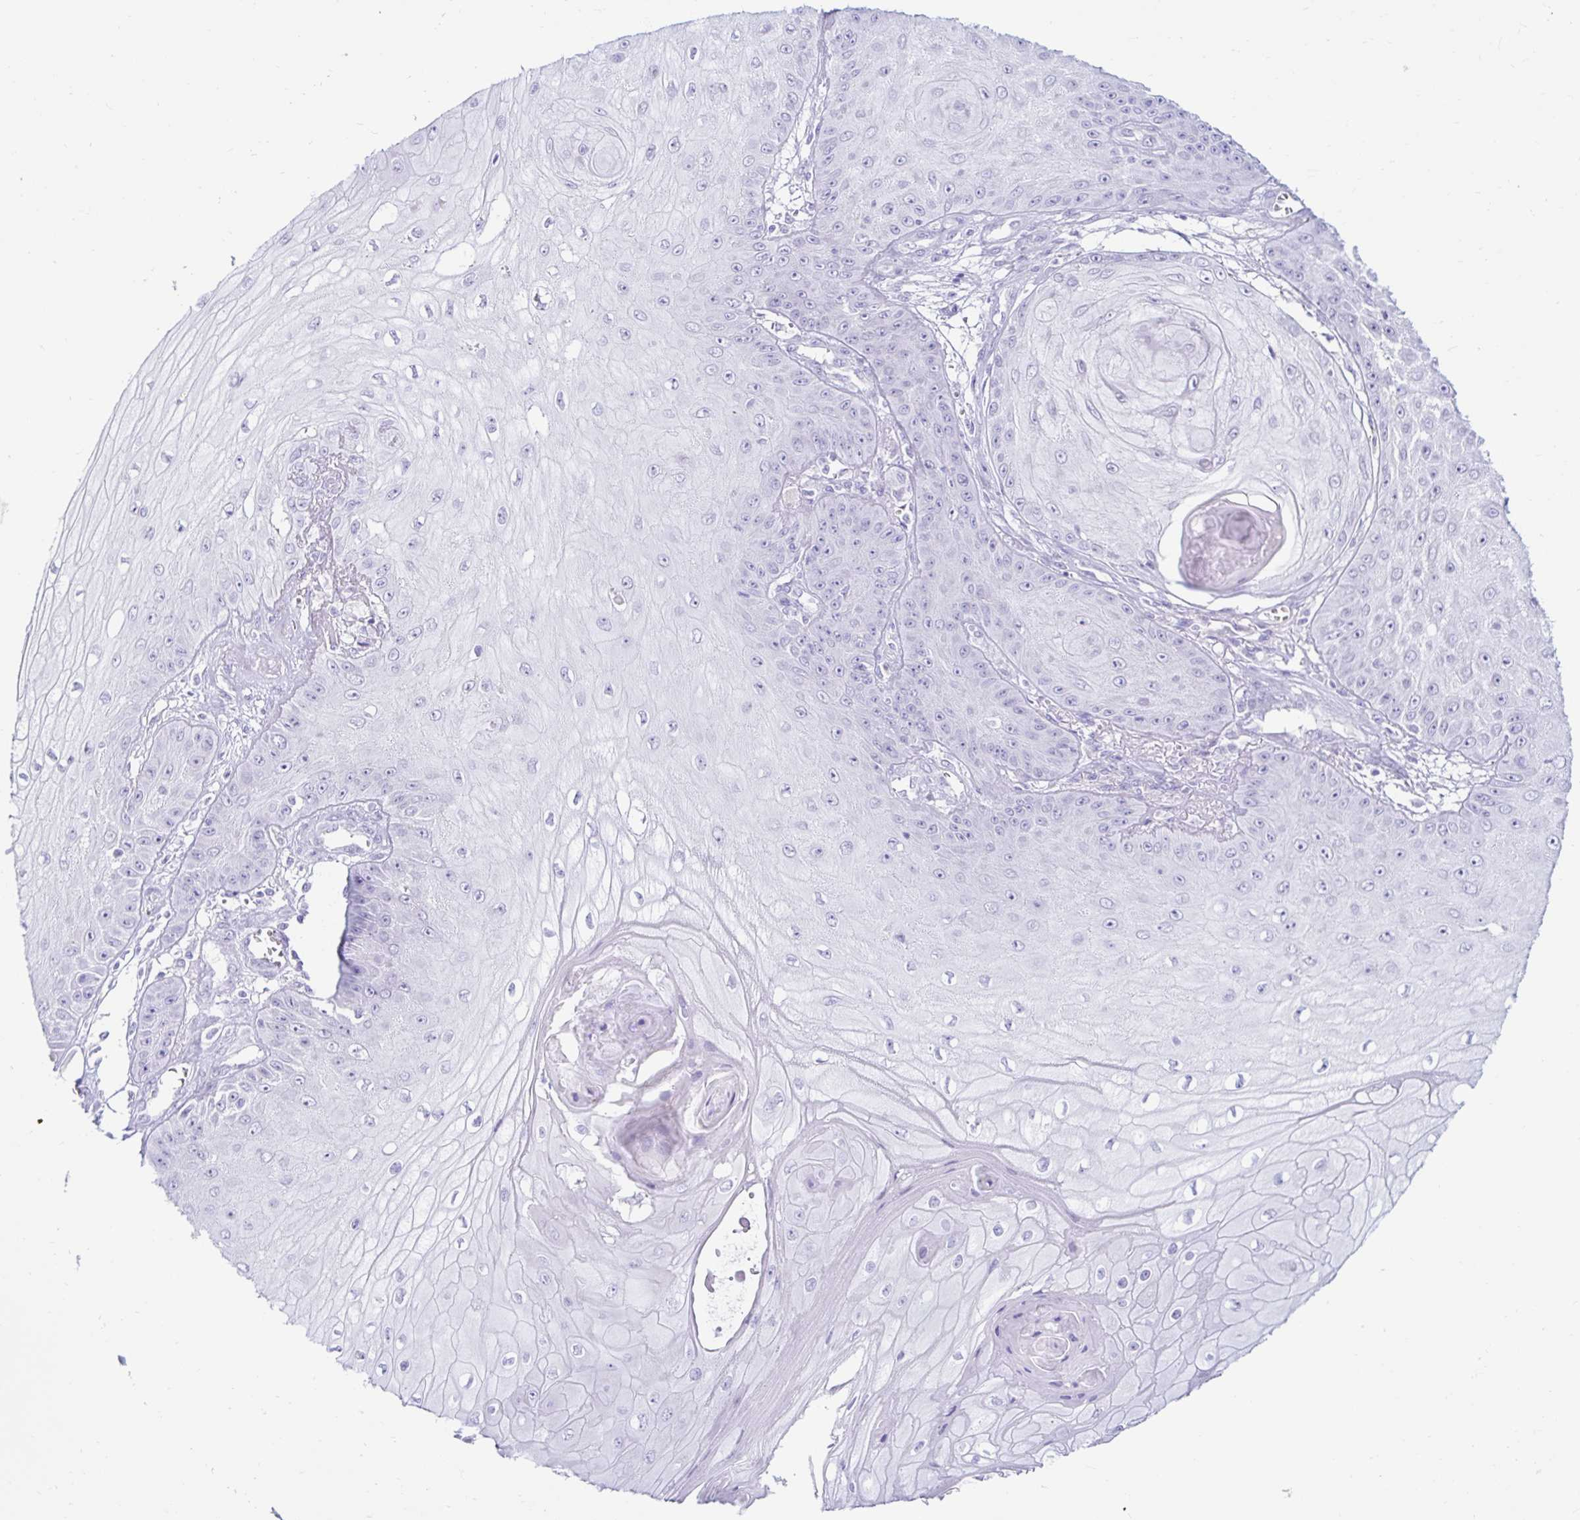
{"staining": {"intensity": "negative", "quantity": "none", "location": "none"}, "tissue": "skin cancer", "cell_type": "Tumor cells", "image_type": "cancer", "snomed": [{"axis": "morphology", "description": "Squamous cell carcinoma, NOS"}, {"axis": "topography", "description": "Skin"}], "caption": "Micrograph shows no significant protein expression in tumor cells of skin cancer. Brightfield microscopy of IHC stained with DAB (3,3'-diaminobenzidine) (brown) and hematoxylin (blue), captured at high magnification.", "gene": "BEST1", "patient": {"sex": "male", "age": 70}}